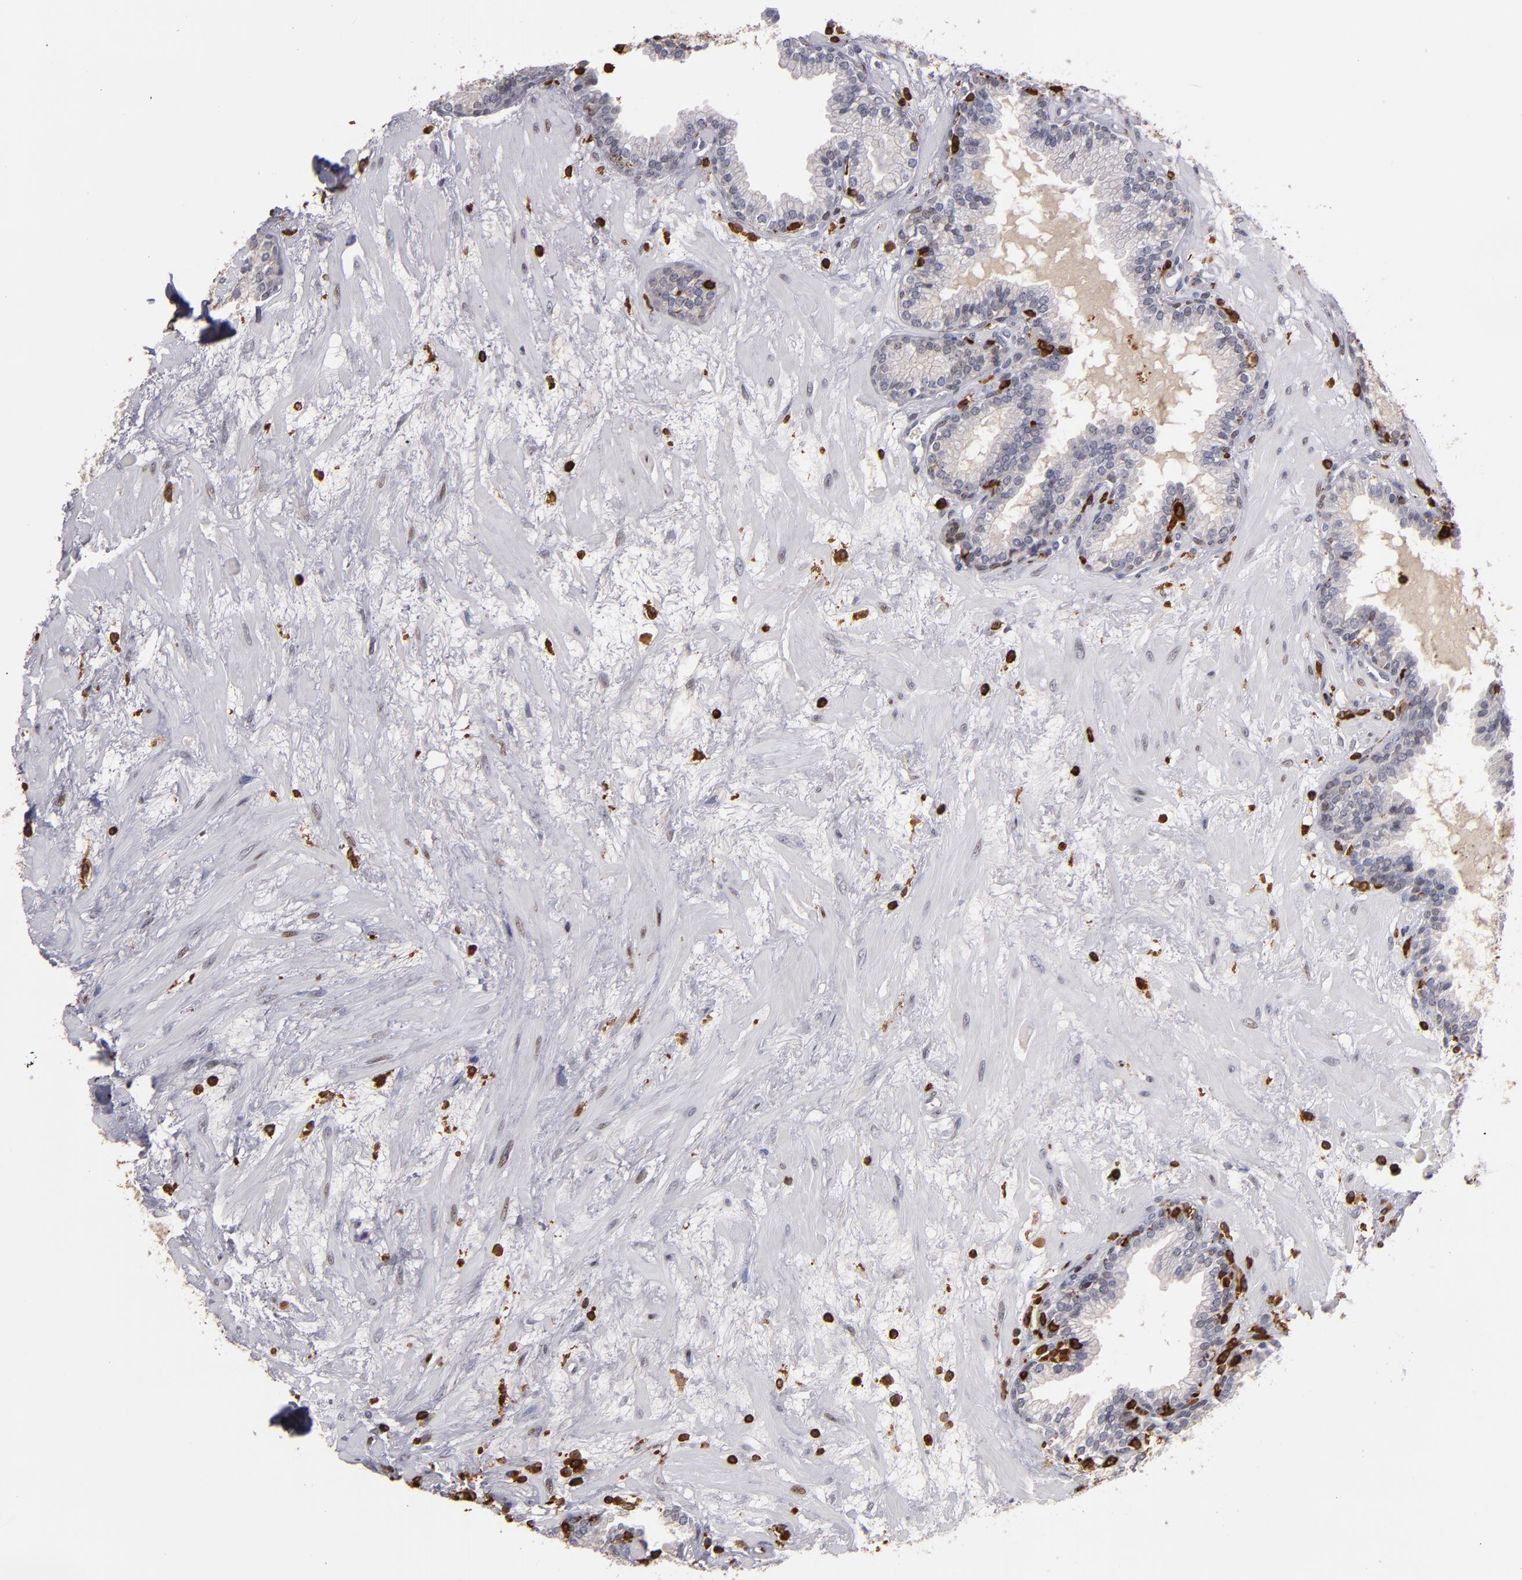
{"staining": {"intensity": "weak", "quantity": "<25%", "location": "nuclear"}, "tissue": "prostate", "cell_type": "Glandular cells", "image_type": "normal", "snomed": [{"axis": "morphology", "description": "Normal tissue, NOS"}, {"axis": "topography", "description": "Prostate"}], "caption": "High power microscopy histopathology image of an immunohistochemistry image of unremarkable prostate, revealing no significant staining in glandular cells.", "gene": "WAS", "patient": {"sex": "male", "age": 64}}